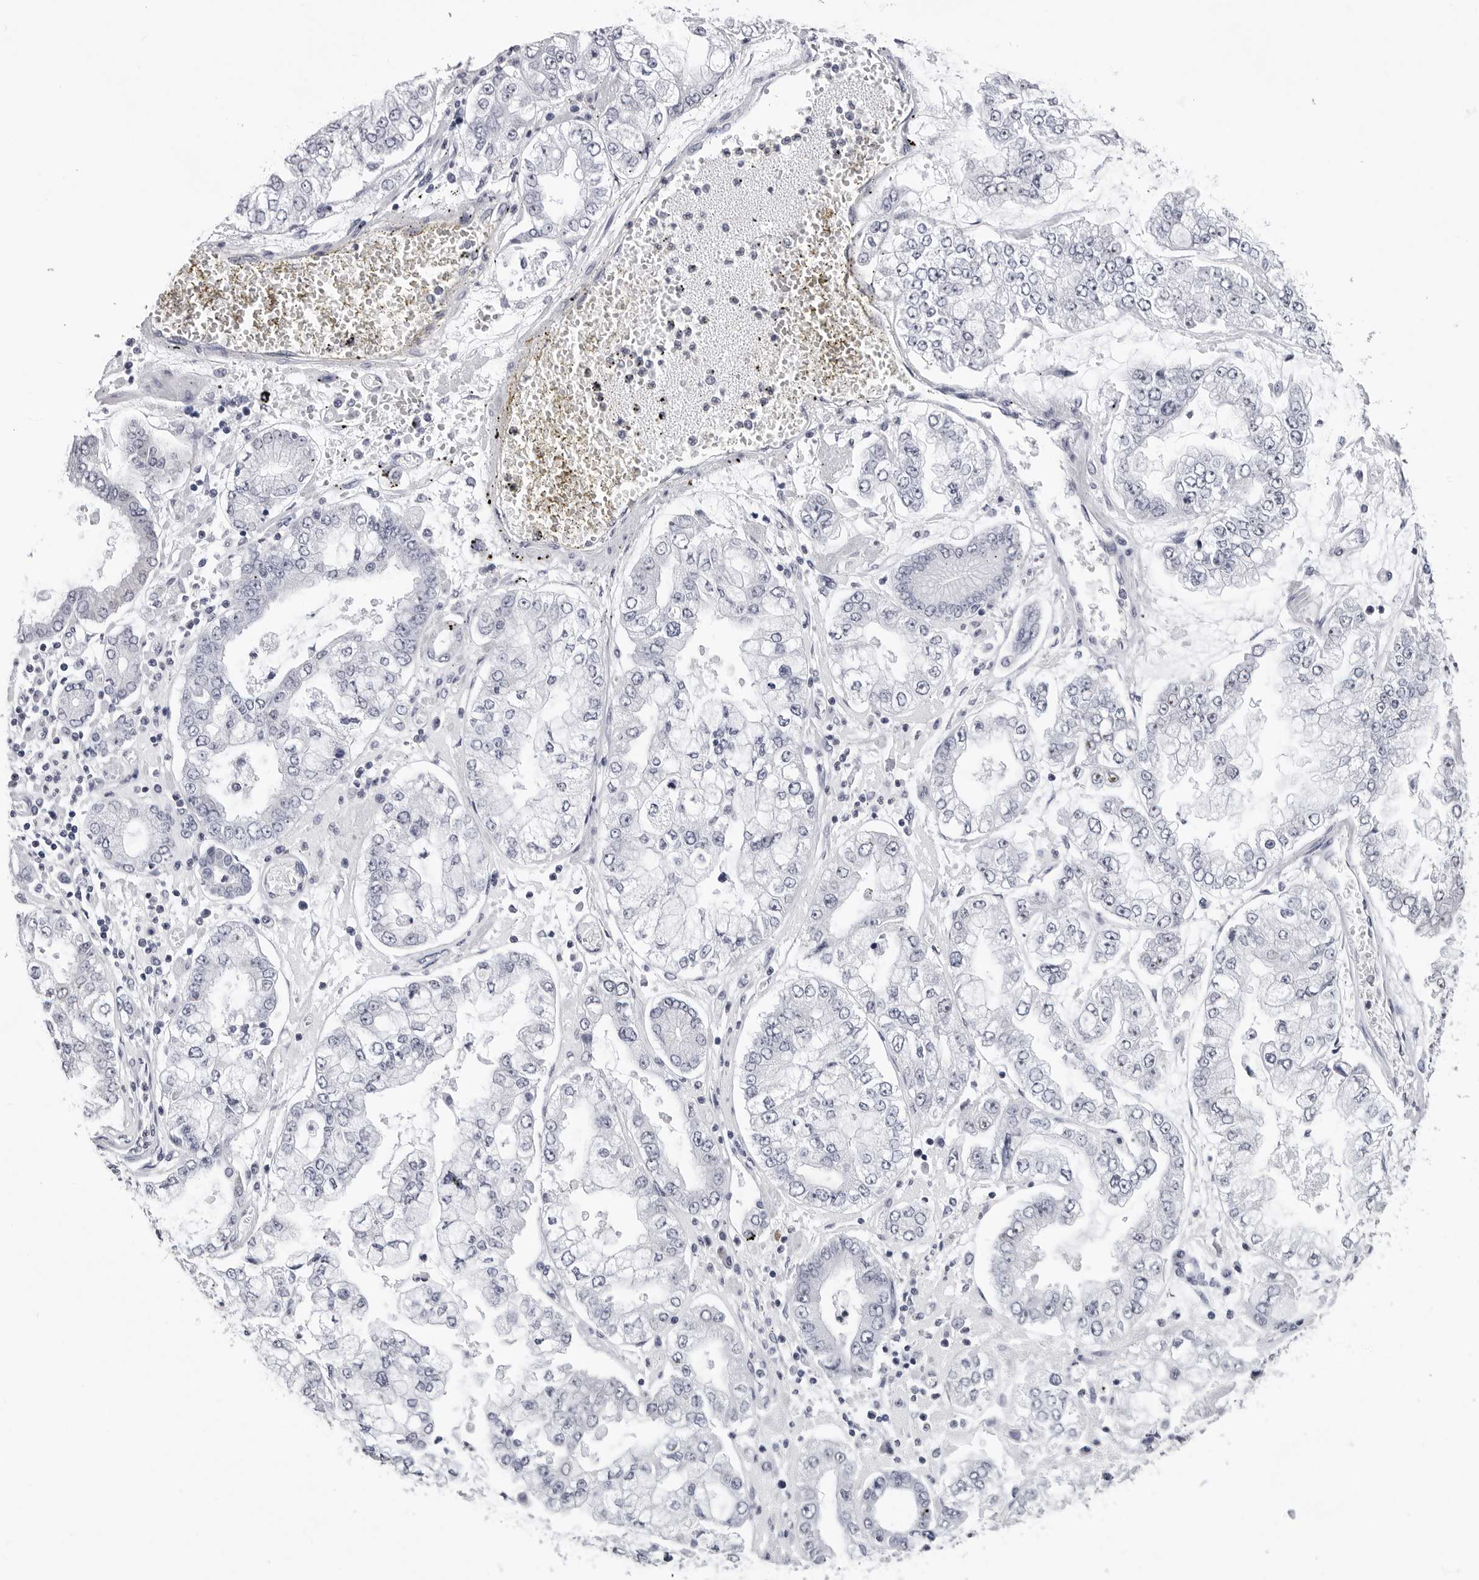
{"staining": {"intensity": "negative", "quantity": "none", "location": "none"}, "tissue": "stomach cancer", "cell_type": "Tumor cells", "image_type": "cancer", "snomed": [{"axis": "morphology", "description": "Adenocarcinoma, NOS"}, {"axis": "topography", "description": "Stomach"}], "caption": "Stomach cancer stained for a protein using immunohistochemistry reveals no expression tumor cells.", "gene": "GNL2", "patient": {"sex": "male", "age": 76}}